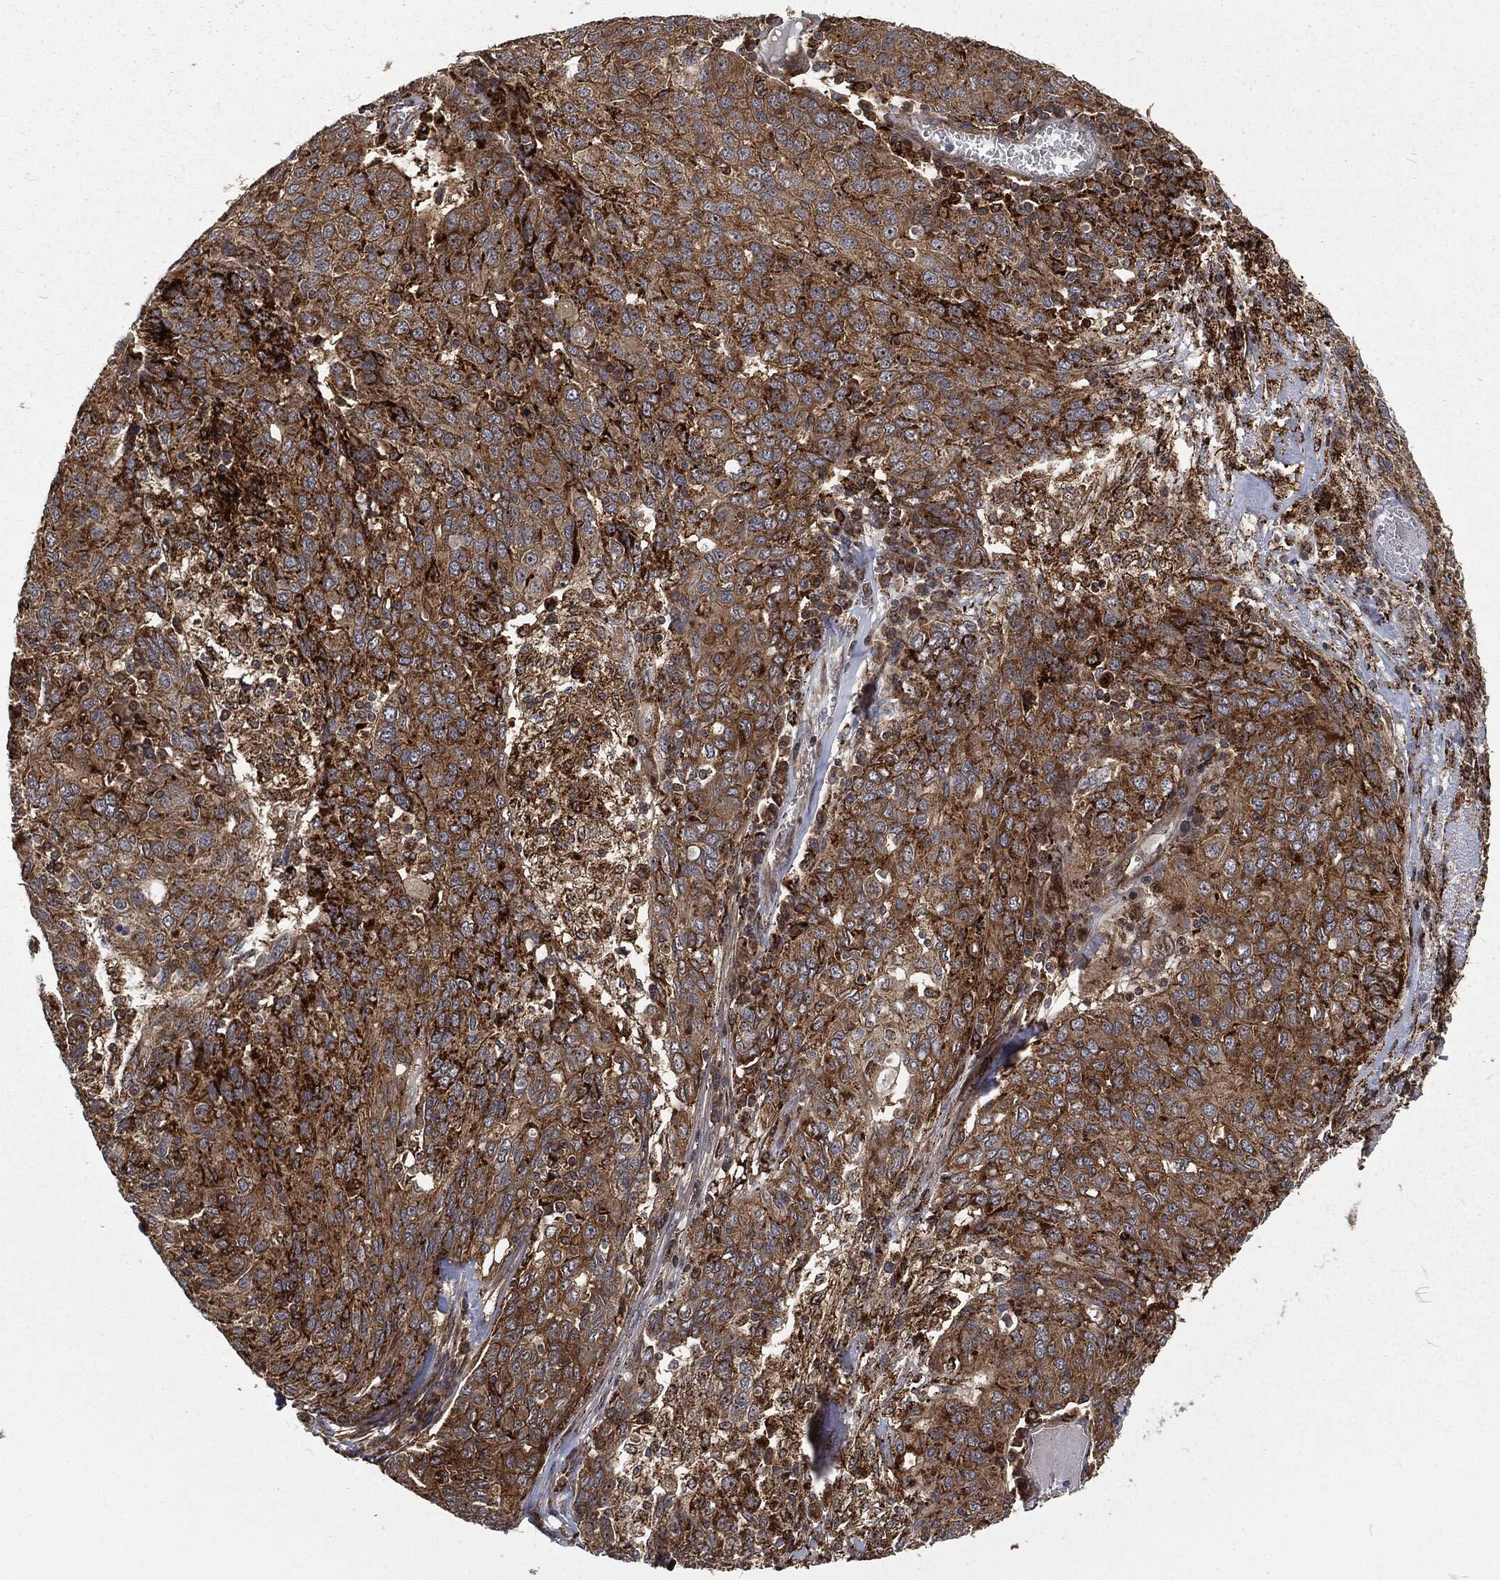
{"staining": {"intensity": "strong", "quantity": ">75%", "location": "cytoplasmic/membranous"}, "tissue": "ovarian cancer", "cell_type": "Tumor cells", "image_type": "cancer", "snomed": [{"axis": "morphology", "description": "Carcinoma, endometroid"}, {"axis": "topography", "description": "Ovary"}], "caption": "This photomicrograph displays immunohistochemistry (IHC) staining of ovarian endometroid carcinoma, with high strong cytoplasmic/membranous positivity in approximately >75% of tumor cells.", "gene": "RFTN1", "patient": {"sex": "female", "age": 50}}